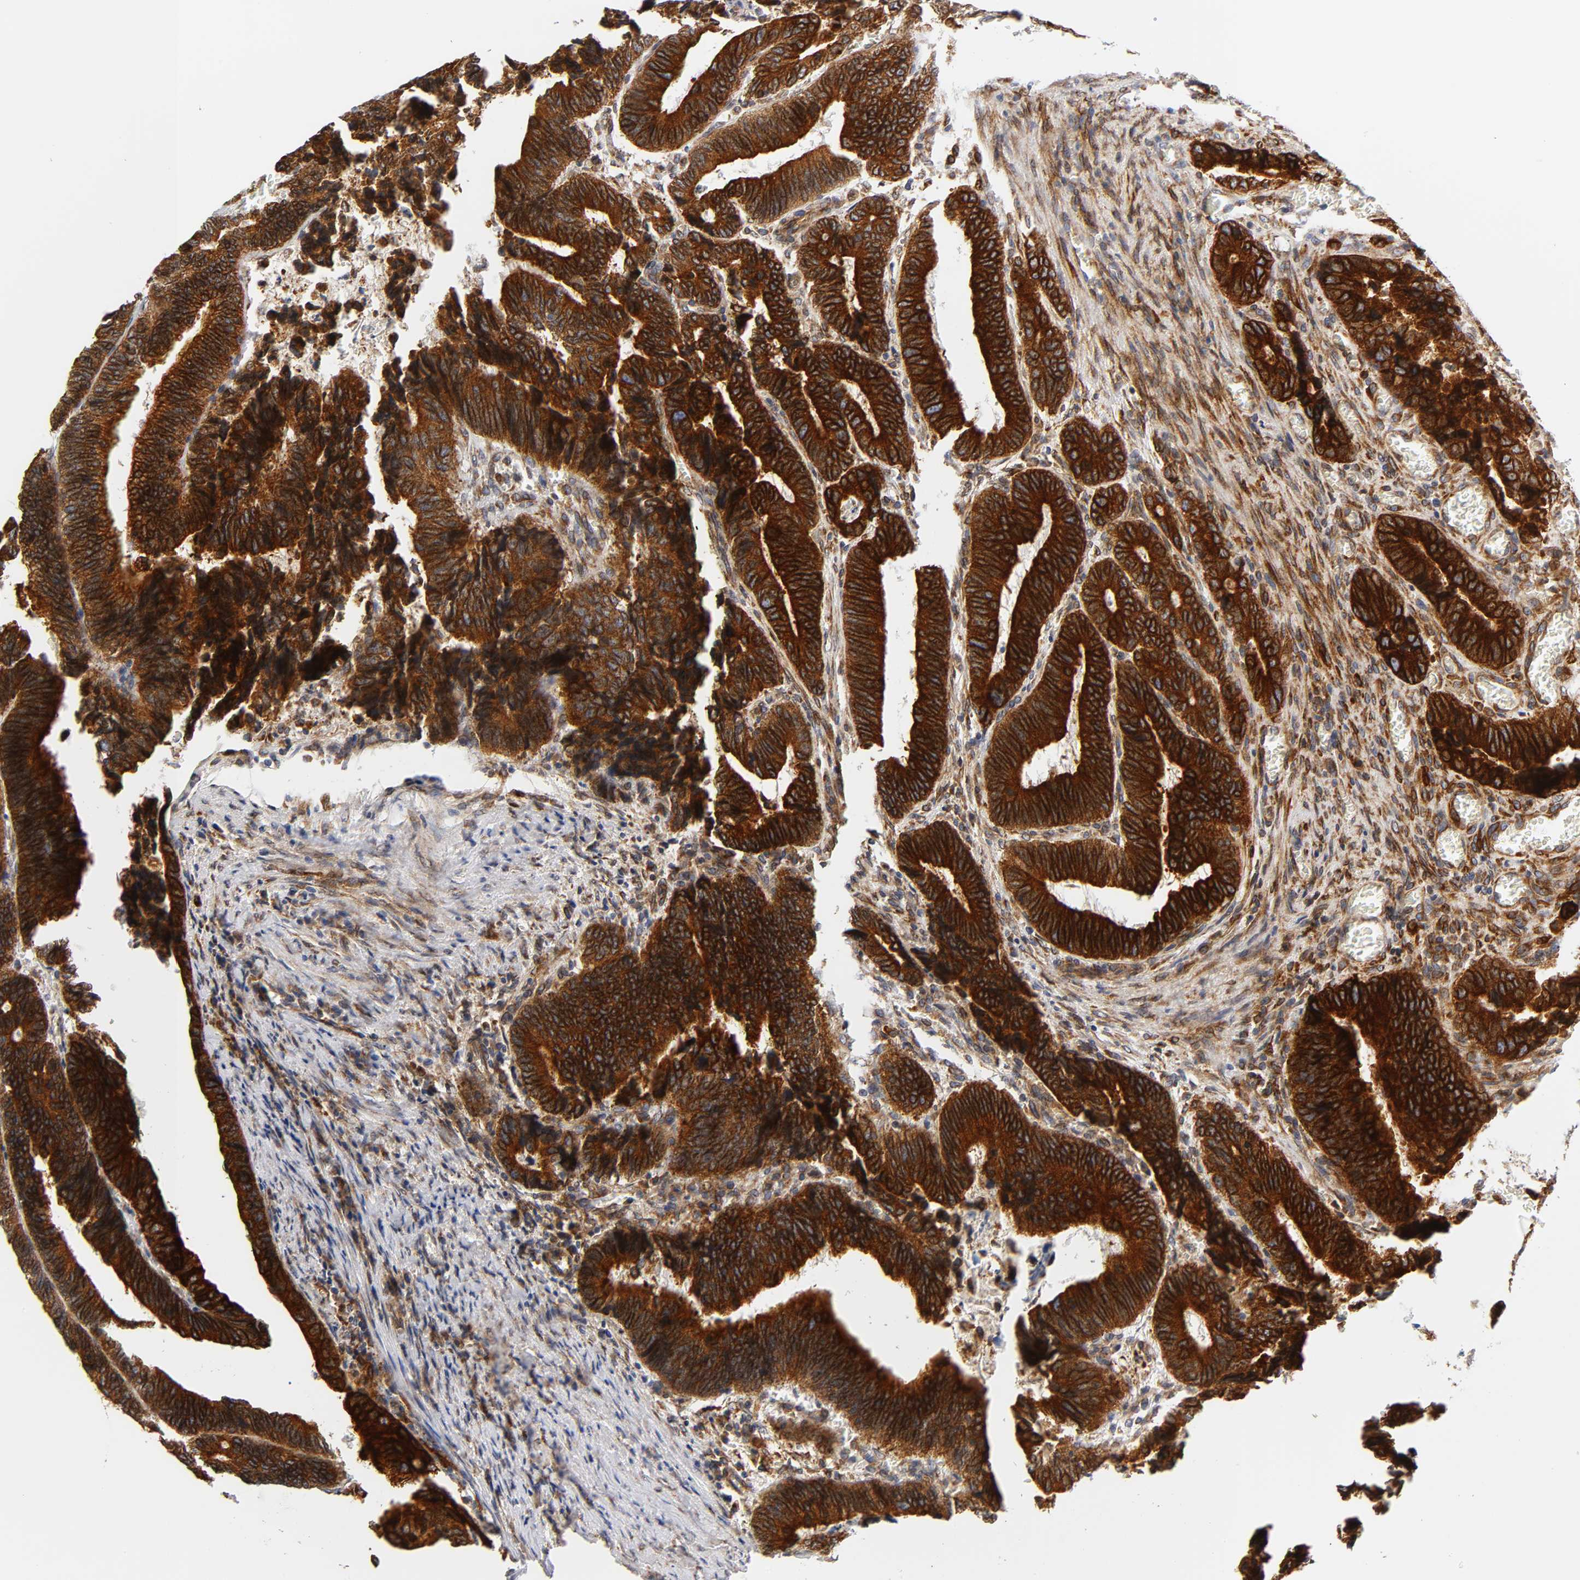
{"staining": {"intensity": "strong", "quantity": ">75%", "location": "cytoplasmic/membranous"}, "tissue": "colorectal cancer", "cell_type": "Tumor cells", "image_type": "cancer", "snomed": [{"axis": "morphology", "description": "Adenocarcinoma, NOS"}, {"axis": "topography", "description": "Colon"}], "caption": "Immunohistochemistry (IHC) of colorectal cancer (adenocarcinoma) reveals high levels of strong cytoplasmic/membranous expression in approximately >75% of tumor cells.", "gene": "POR", "patient": {"sex": "male", "age": 72}}